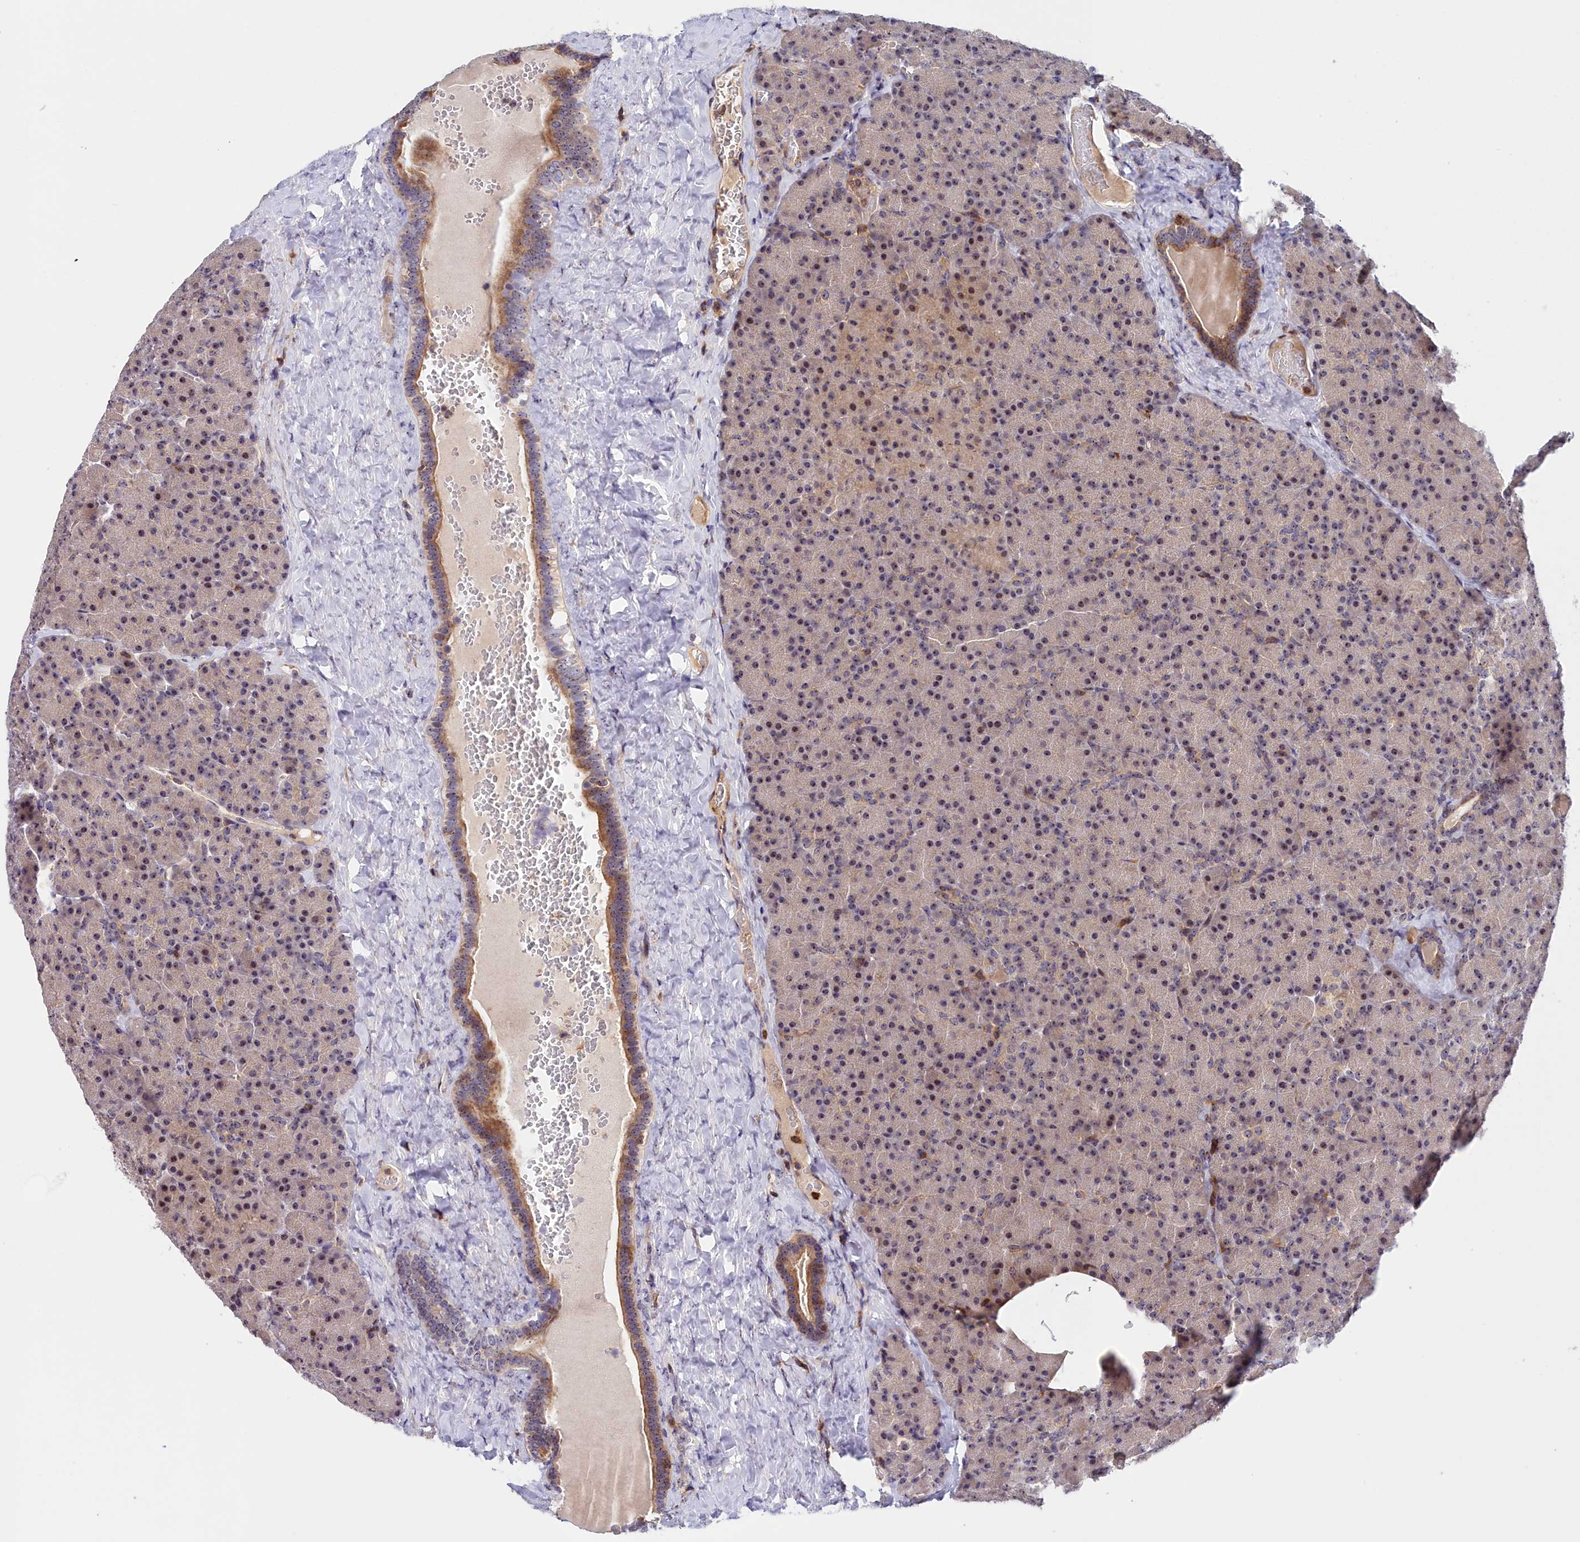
{"staining": {"intensity": "moderate", "quantity": "25%-75%", "location": "cytoplasmic/membranous,nuclear"}, "tissue": "pancreas", "cell_type": "Exocrine glandular cells", "image_type": "normal", "snomed": [{"axis": "morphology", "description": "Normal tissue, NOS"}, {"axis": "morphology", "description": "Carcinoid, malignant, NOS"}, {"axis": "topography", "description": "Pancreas"}], "caption": "Immunohistochemistry (IHC) image of normal human pancreas stained for a protein (brown), which exhibits medium levels of moderate cytoplasmic/membranous,nuclear staining in about 25%-75% of exocrine glandular cells.", "gene": "NEURL4", "patient": {"sex": "female", "age": 35}}